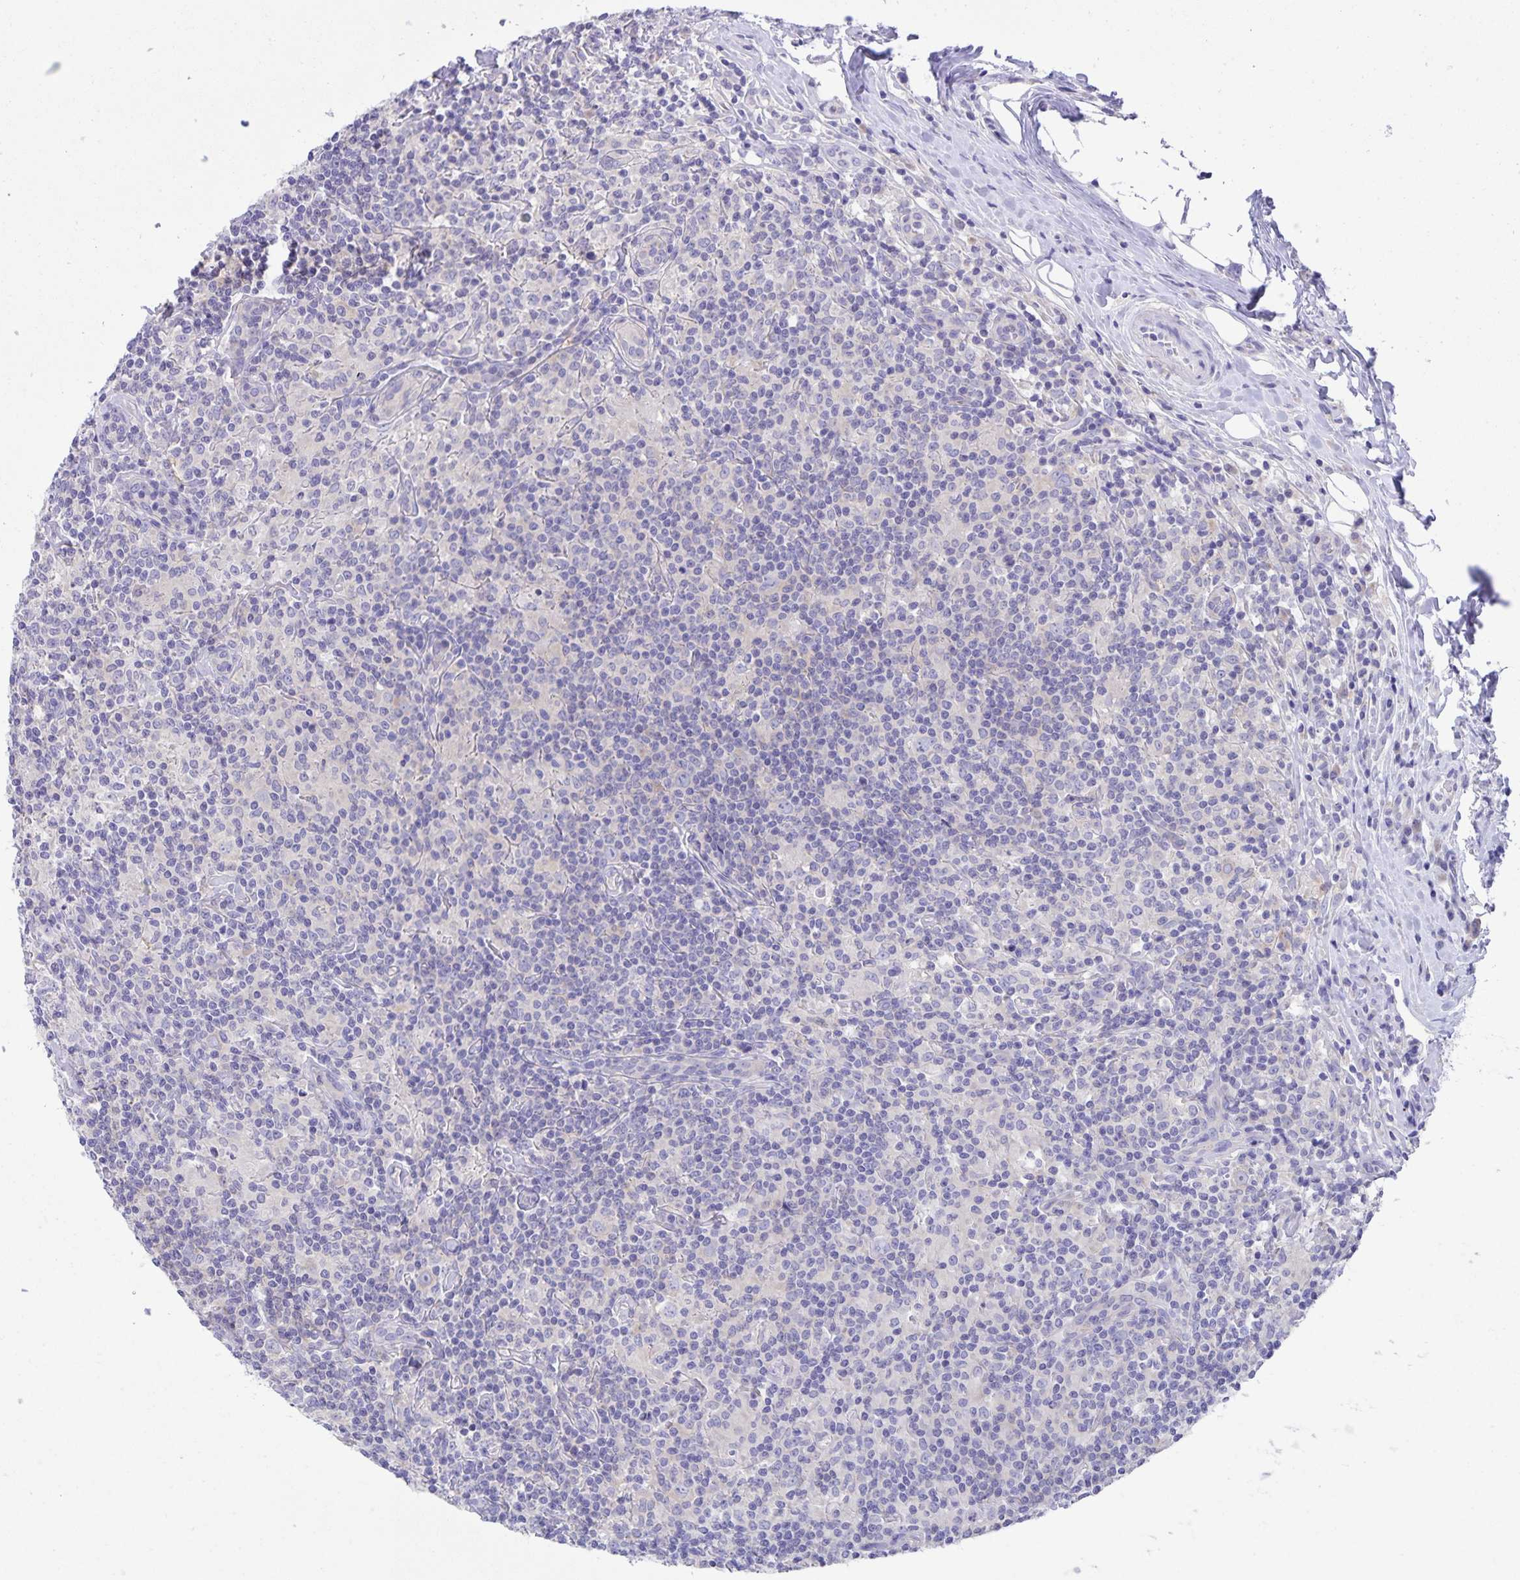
{"staining": {"intensity": "negative", "quantity": "none", "location": "none"}, "tissue": "lymphoma", "cell_type": "Tumor cells", "image_type": "cancer", "snomed": [{"axis": "morphology", "description": "Hodgkin's disease, NOS"}, {"axis": "morphology", "description": "Hodgkin's lymphoma, nodular sclerosis"}, {"axis": "topography", "description": "Lymph node"}], "caption": "IHC image of human Hodgkin's disease stained for a protein (brown), which exhibits no expression in tumor cells.", "gene": "CAPSL", "patient": {"sex": "female", "age": 10}}